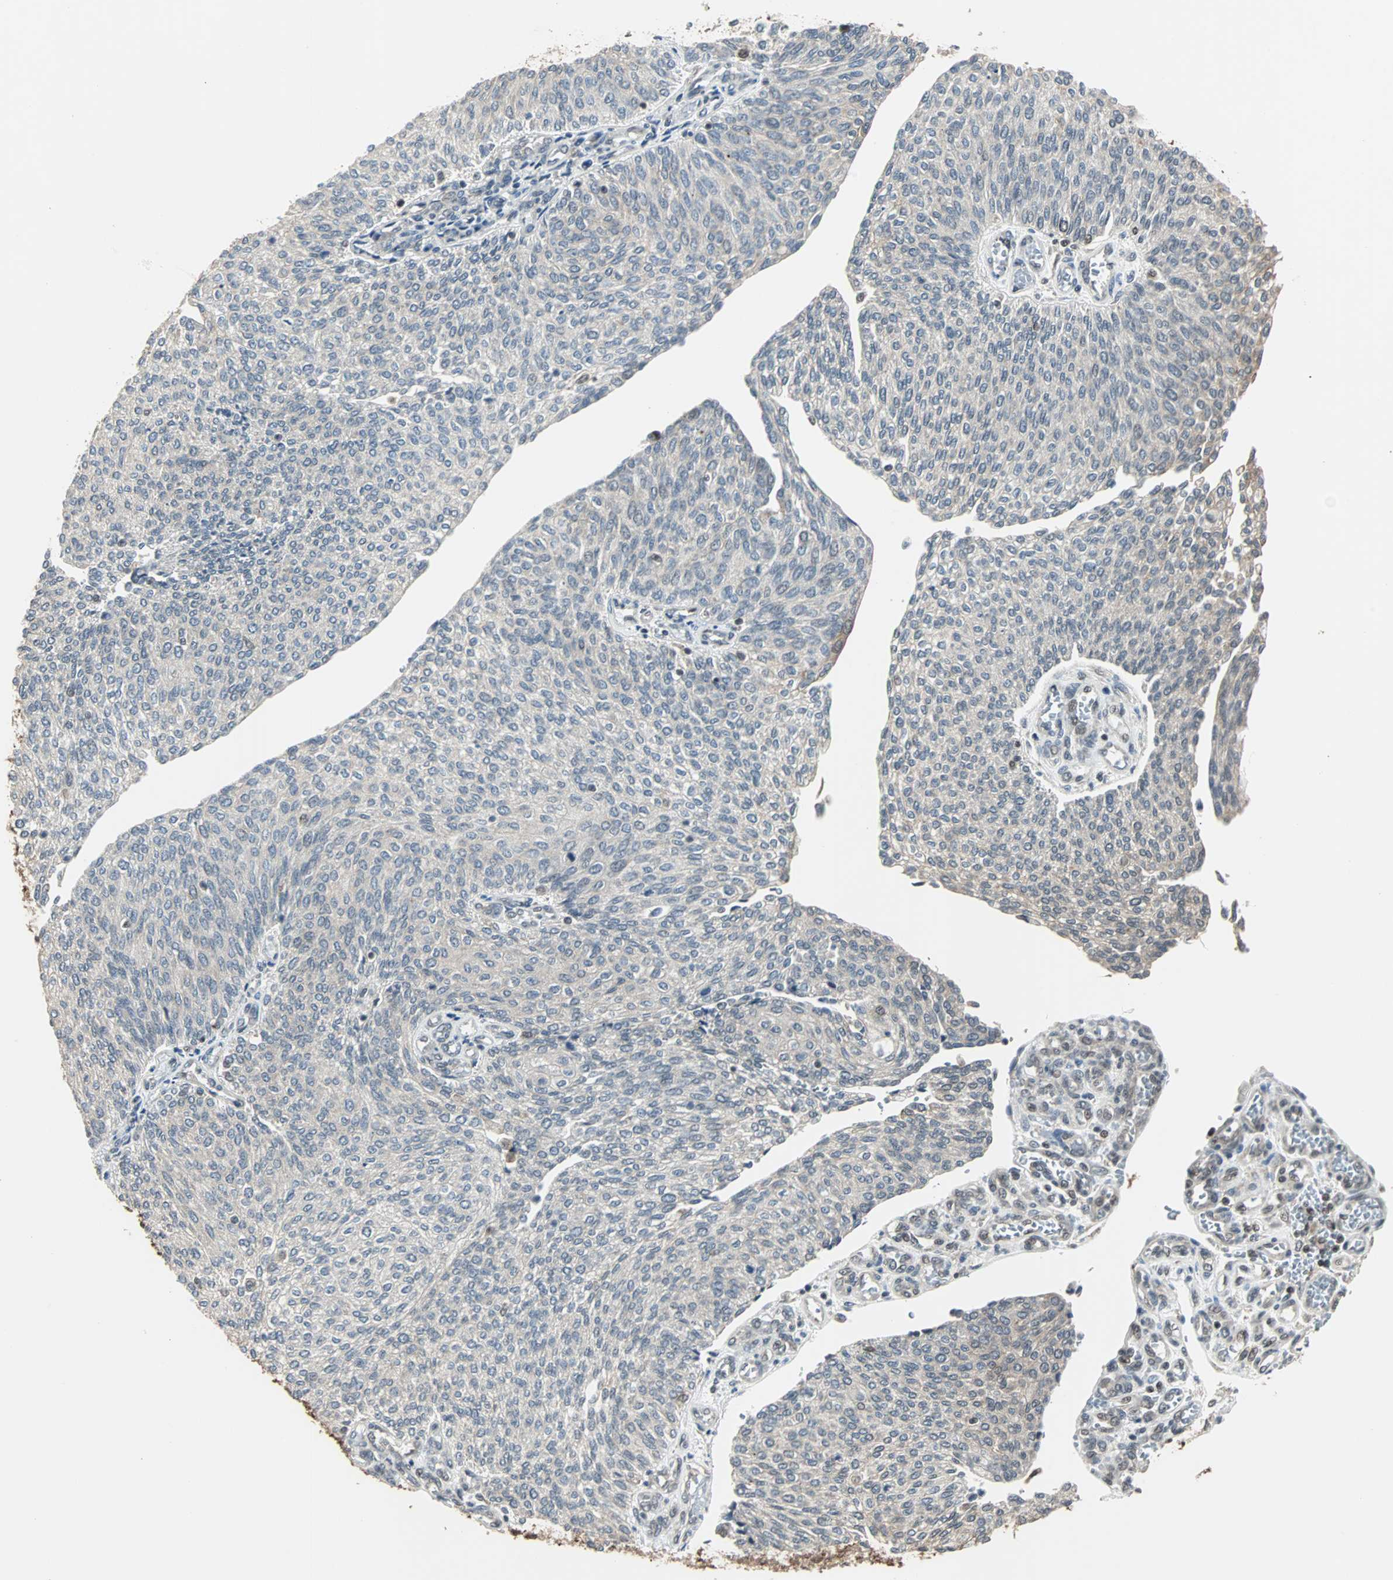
{"staining": {"intensity": "negative", "quantity": "none", "location": "none"}, "tissue": "urothelial cancer", "cell_type": "Tumor cells", "image_type": "cancer", "snomed": [{"axis": "morphology", "description": "Urothelial carcinoma, Low grade"}, {"axis": "topography", "description": "Urinary bladder"}], "caption": "A micrograph of urothelial cancer stained for a protein exhibits no brown staining in tumor cells. The staining was performed using DAB to visualize the protein expression in brown, while the nuclei were stained in blue with hematoxylin (Magnification: 20x).", "gene": "TERF2IP", "patient": {"sex": "female", "age": 79}}